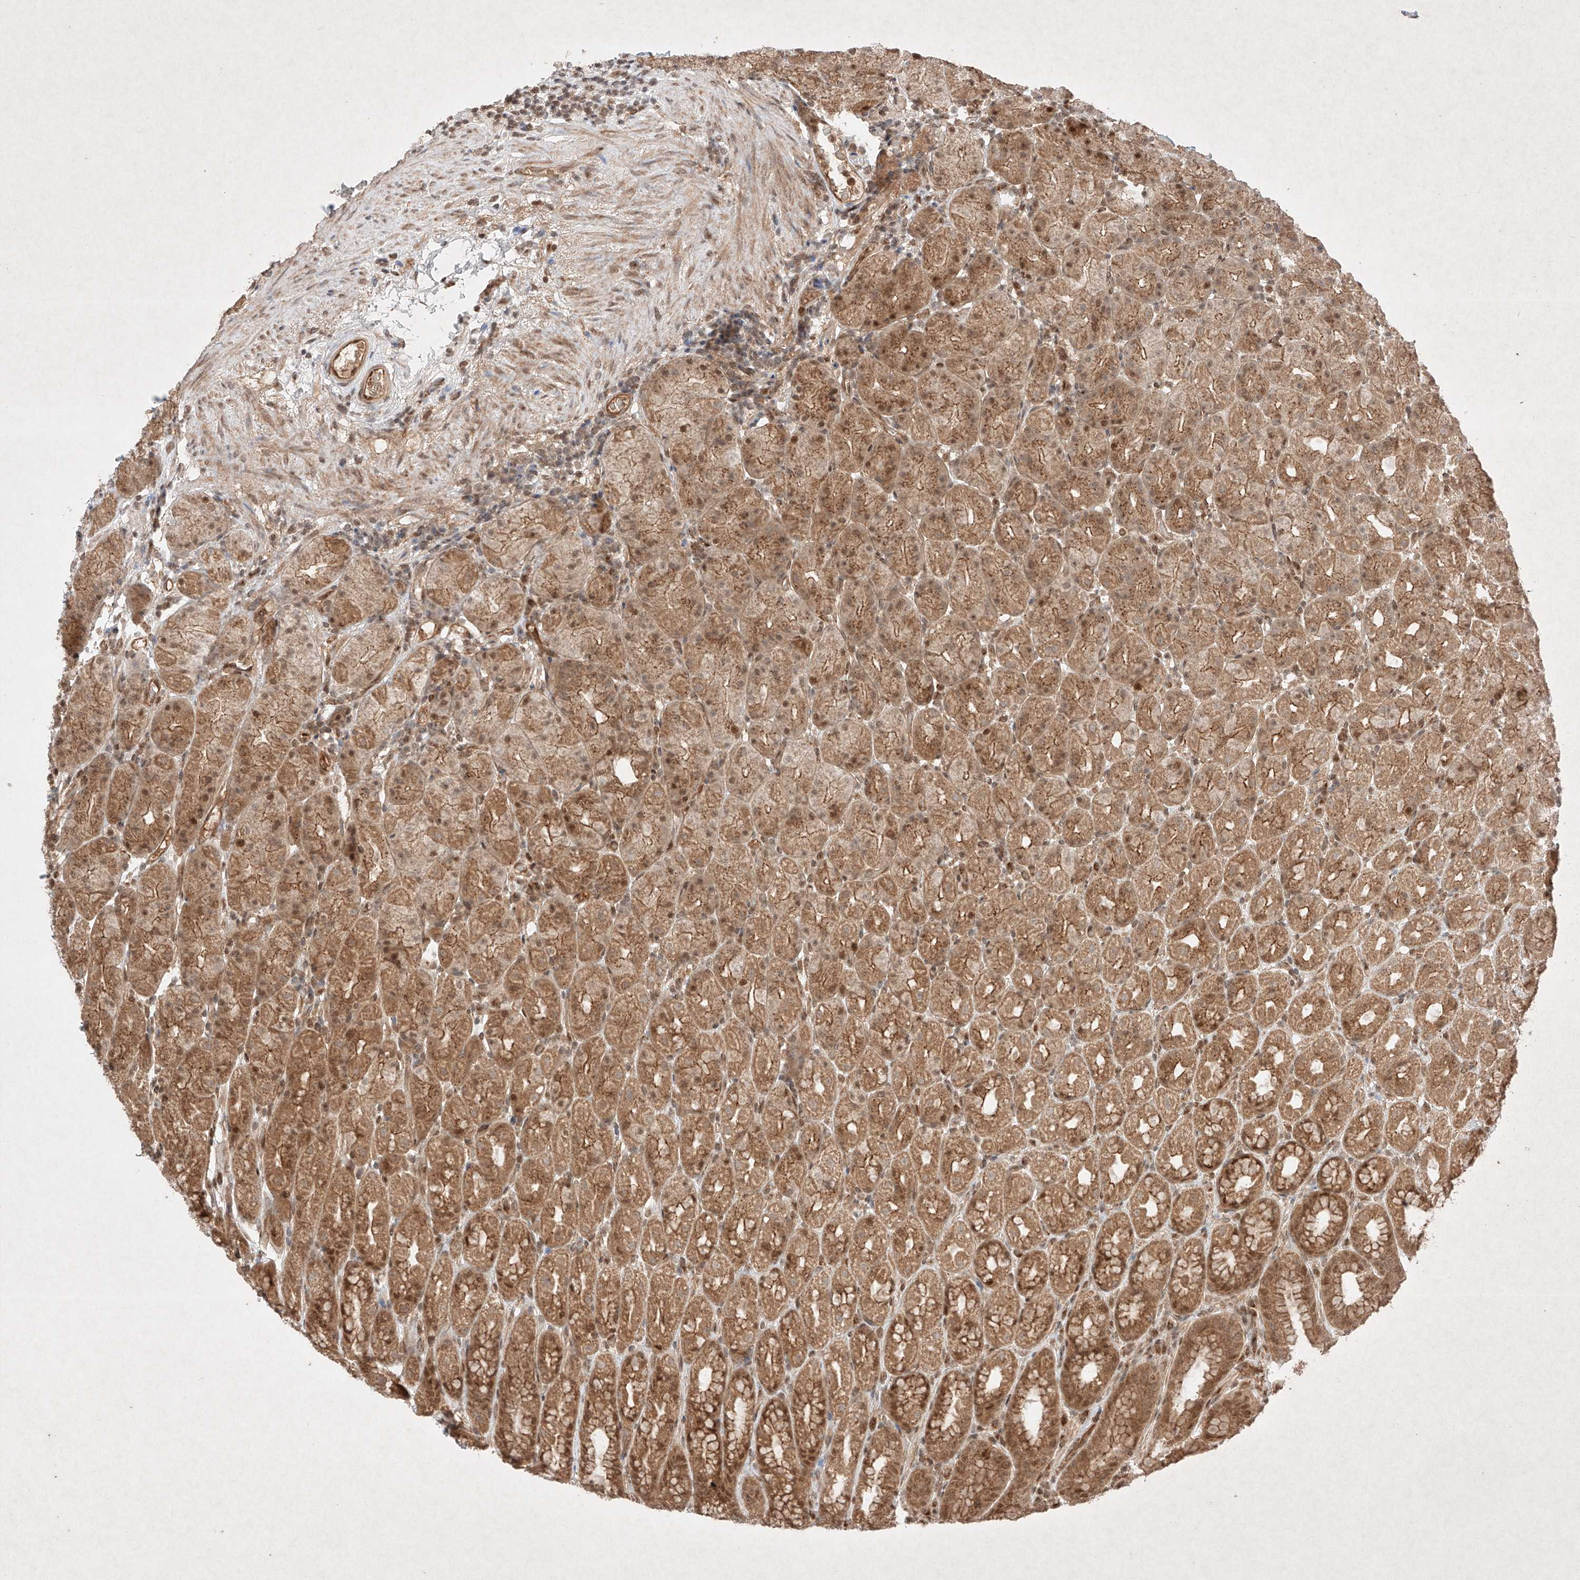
{"staining": {"intensity": "moderate", "quantity": ">75%", "location": "cytoplasmic/membranous,nuclear"}, "tissue": "stomach", "cell_type": "Glandular cells", "image_type": "normal", "snomed": [{"axis": "morphology", "description": "Normal tissue, NOS"}, {"axis": "topography", "description": "Stomach, upper"}], "caption": "The micrograph exhibits immunohistochemical staining of benign stomach. There is moderate cytoplasmic/membranous,nuclear staining is present in about >75% of glandular cells. The staining is performed using DAB (3,3'-diaminobenzidine) brown chromogen to label protein expression. The nuclei are counter-stained blue using hematoxylin.", "gene": "RNF31", "patient": {"sex": "male", "age": 68}}